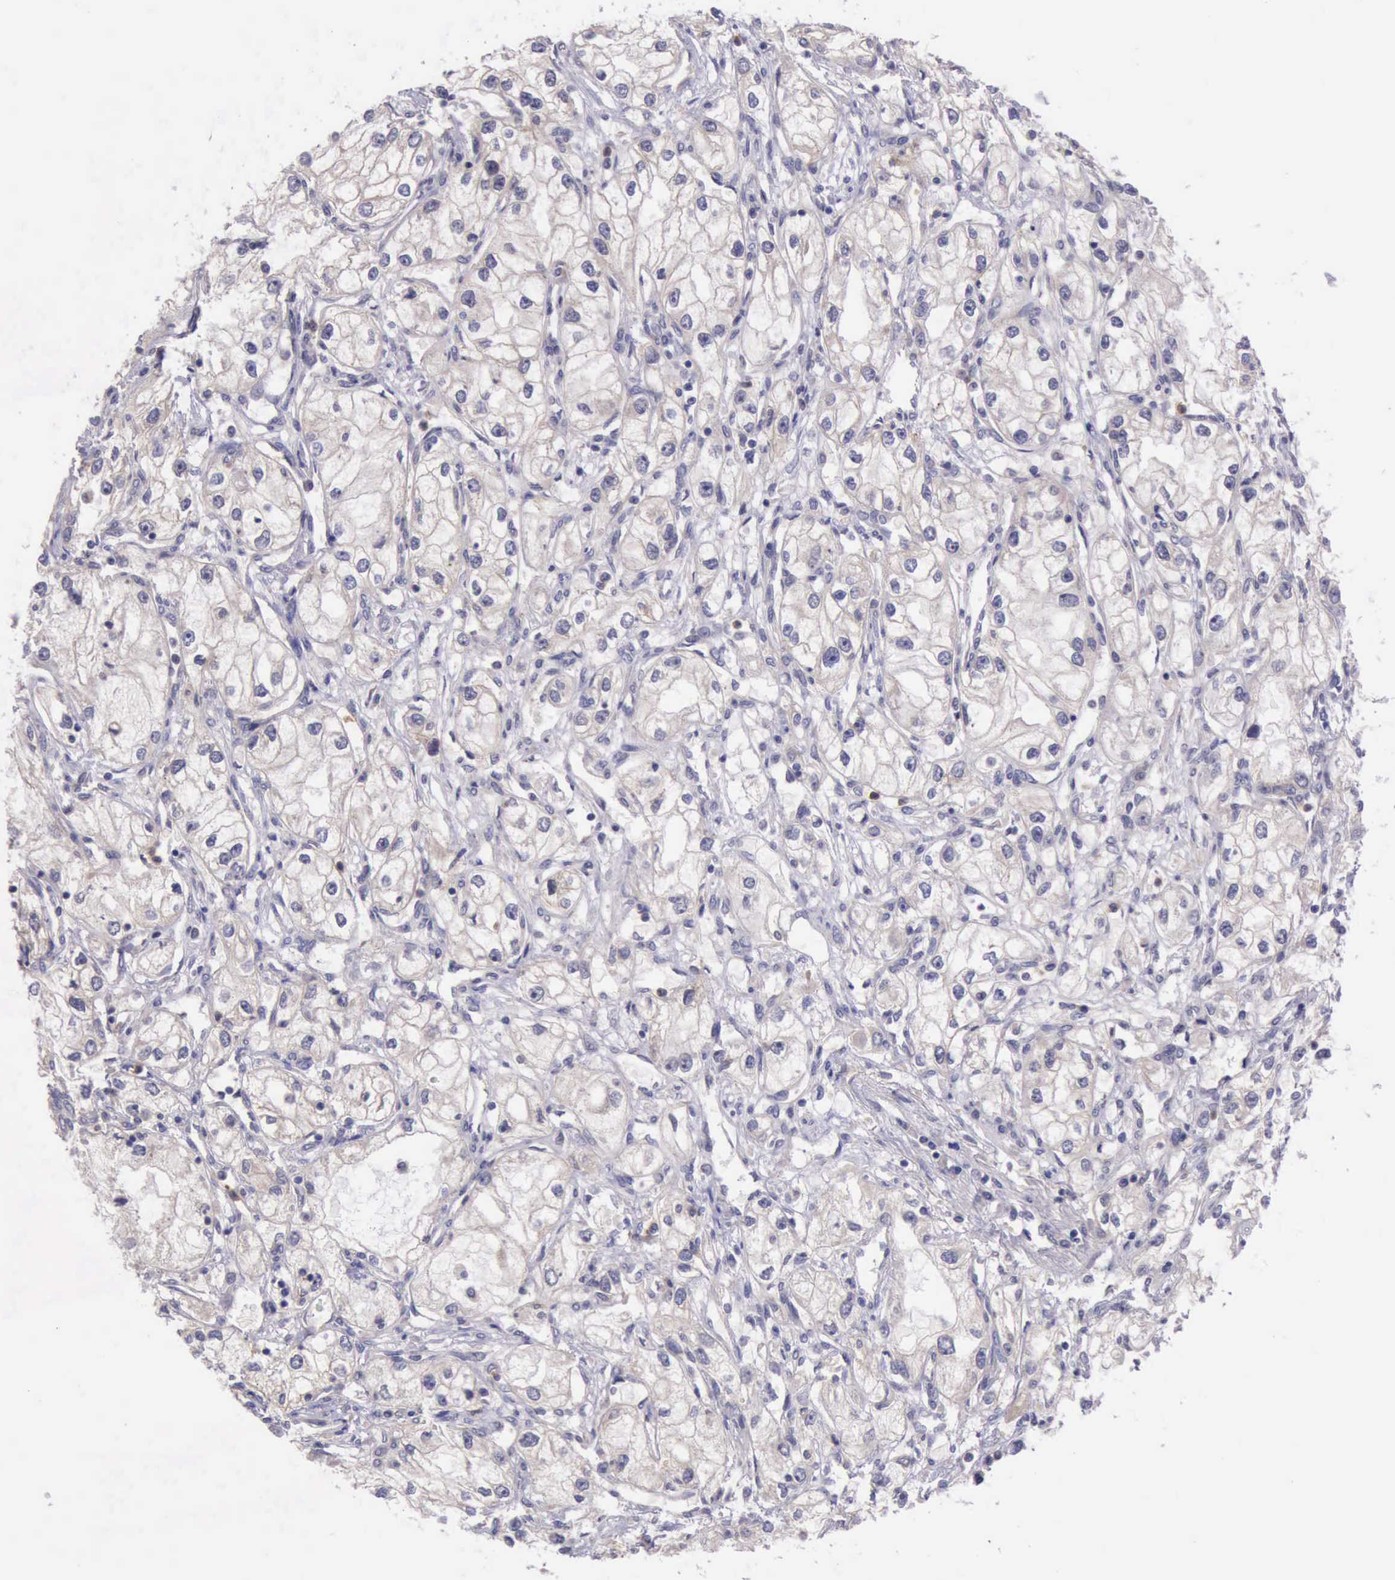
{"staining": {"intensity": "negative", "quantity": "none", "location": "none"}, "tissue": "renal cancer", "cell_type": "Tumor cells", "image_type": "cancer", "snomed": [{"axis": "morphology", "description": "Adenocarcinoma, NOS"}, {"axis": "topography", "description": "Kidney"}], "caption": "DAB (3,3'-diaminobenzidine) immunohistochemical staining of human renal cancer displays no significant expression in tumor cells.", "gene": "PLEK2", "patient": {"sex": "male", "age": 57}}